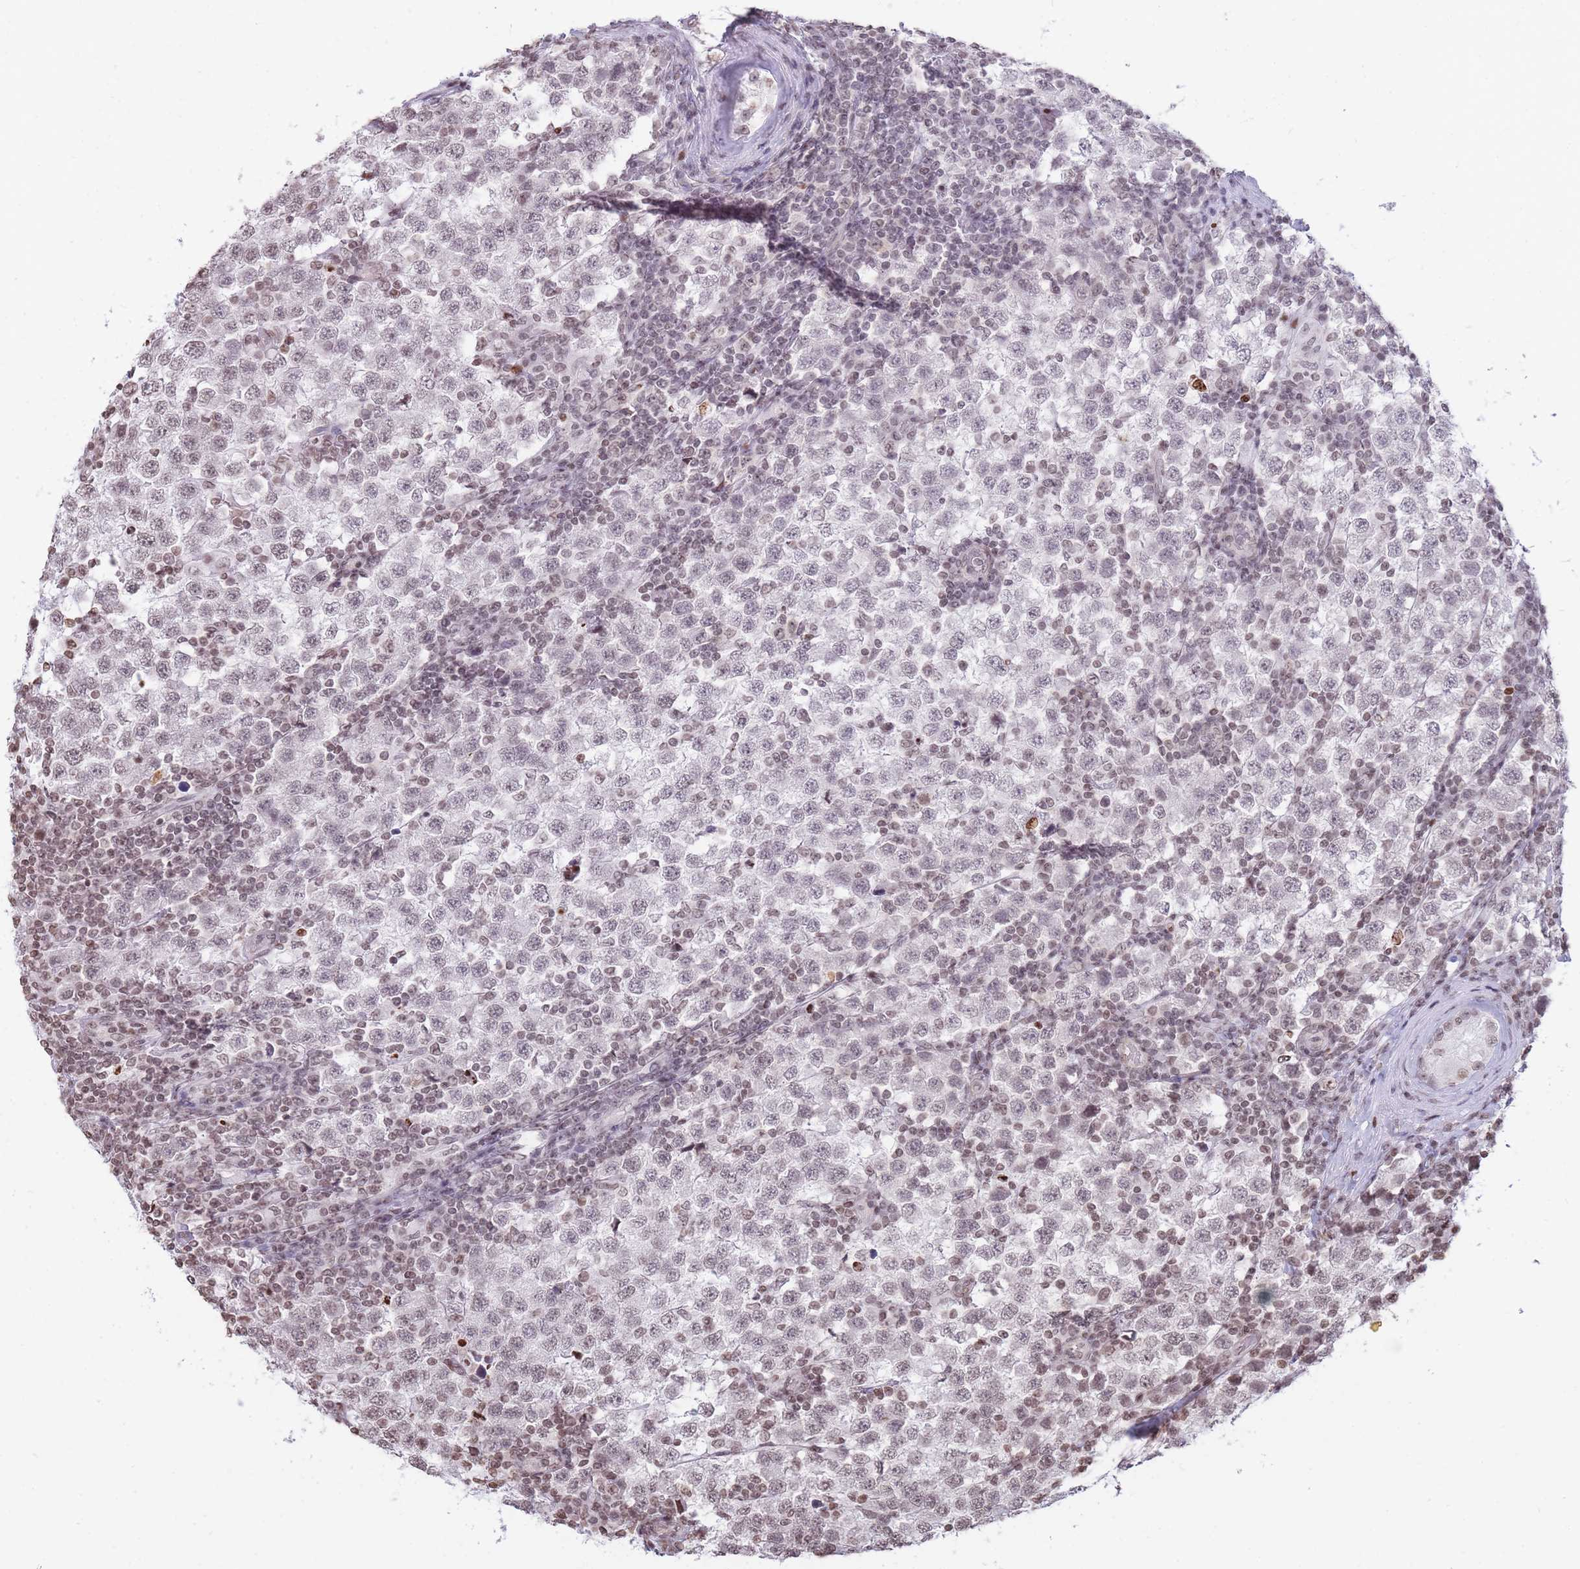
{"staining": {"intensity": "weak", "quantity": "25%-75%", "location": "nuclear"}, "tissue": "testis cancer", "cell_type": "Tumor cells", "image_type": "cancer", "snomed": [{"axis": "morphology", "description": "Seminoma, NOS"}, {"axis": "topography", "description": "Testis"}], "caption": "Approximately 25%-75% of tumor cells in human testis seminoma show weak nuclear protein expression as visualized by brown immunohistochemical staining.", "gene": "SHISAL1", "patient": {"sex": "male", "age": 34}}